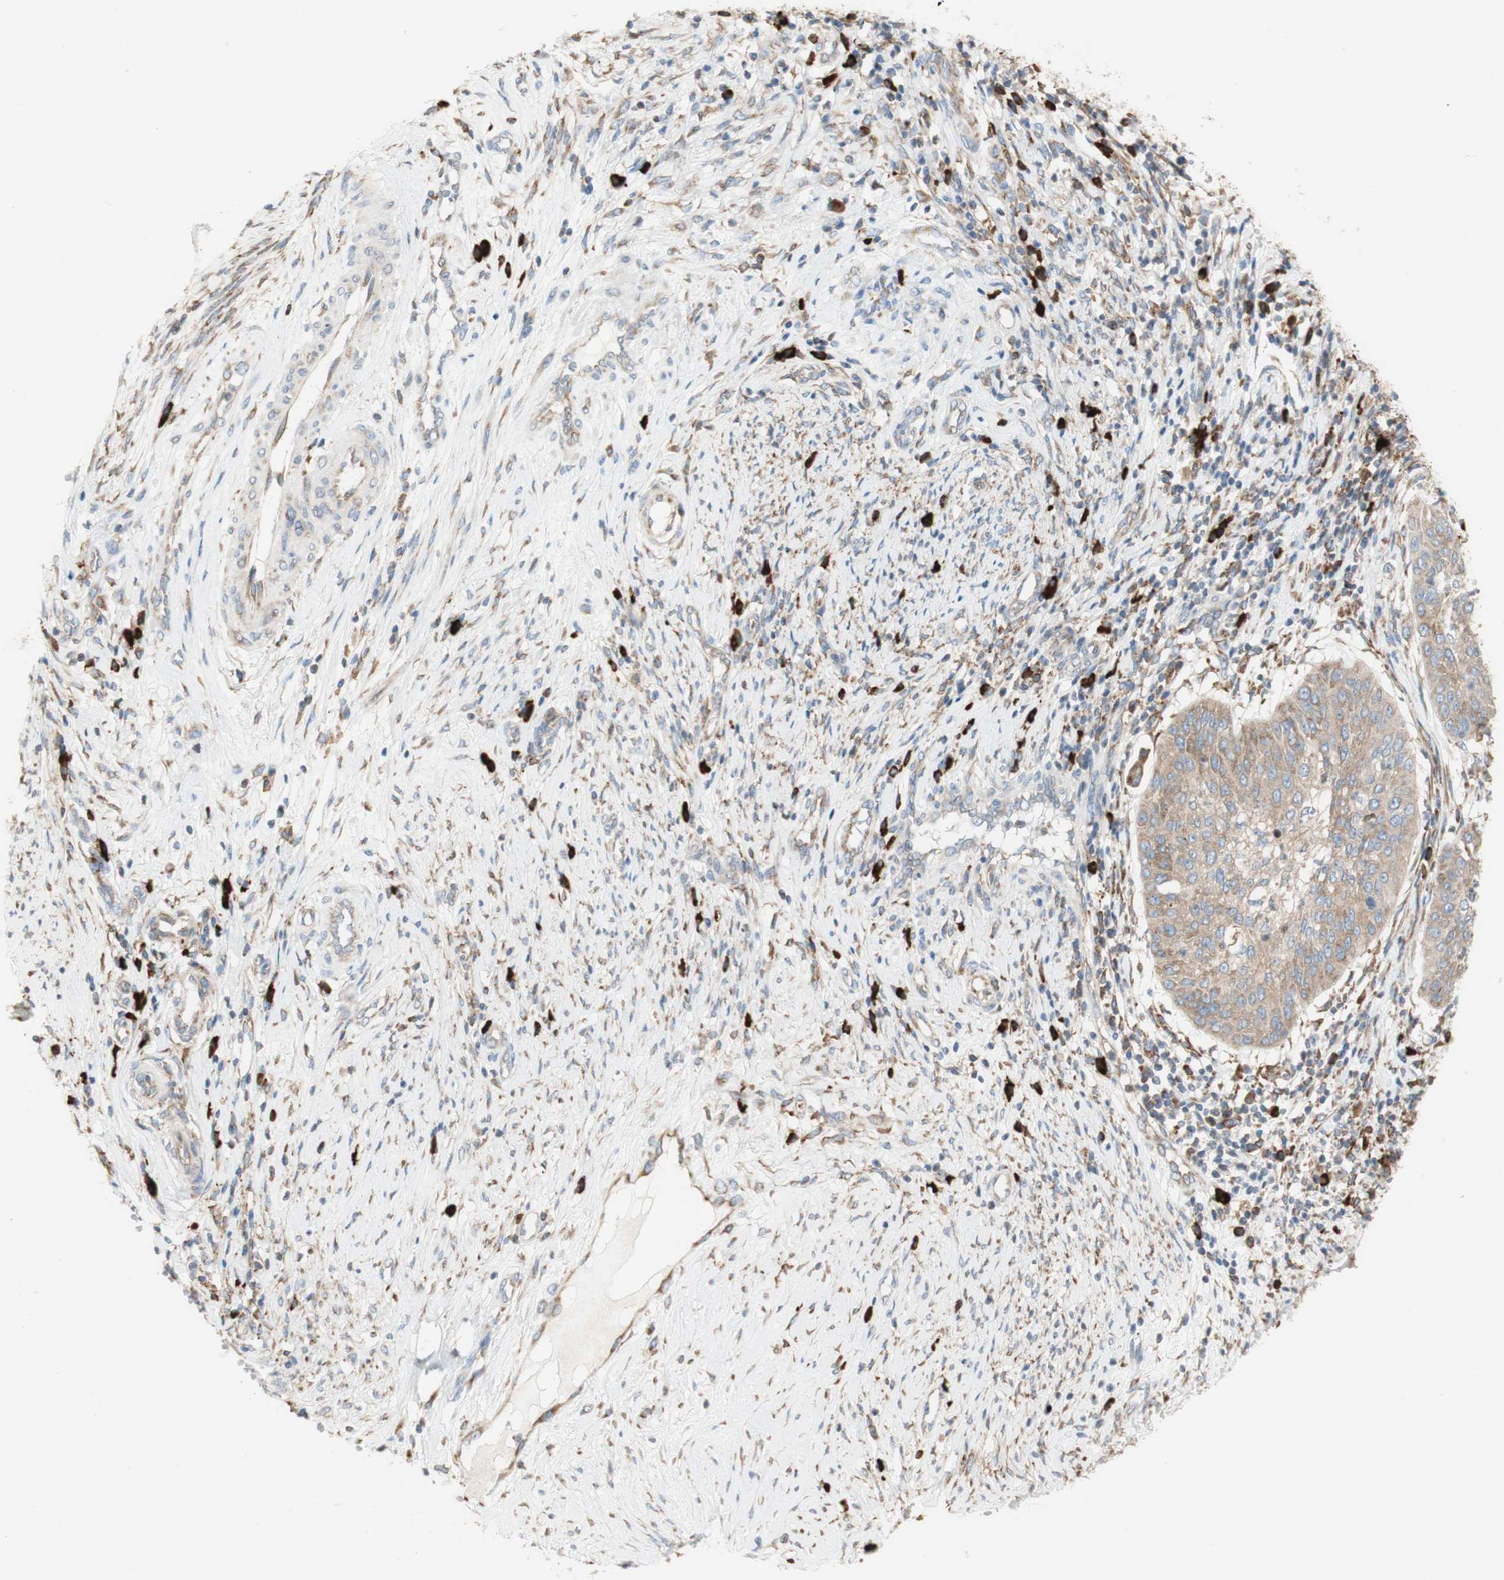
{"staining": {"intensity": "weak", "quantity": ">75%", "location": "cytoplasmic/membranous"}, "tissue": "cervical cancer", "cell_type": "Tumor cells", "image_type": "cancer", "snomed": [{"axis": "morphology", "description": "Normal tissue, NOS"}, {"axis": "morphology", "description": "Squamous cell carcinoma, NOS"}, {"axis": "topography", "description": "Cervix"}], "caption": "Protein staining of squamous cell carcinoma (cervical) tissue displays weak cytoplasmic/membranous staining in about >75% of tumor cells.", "gene": "MANF", "patient": {"sex": "female", "age": 39}}